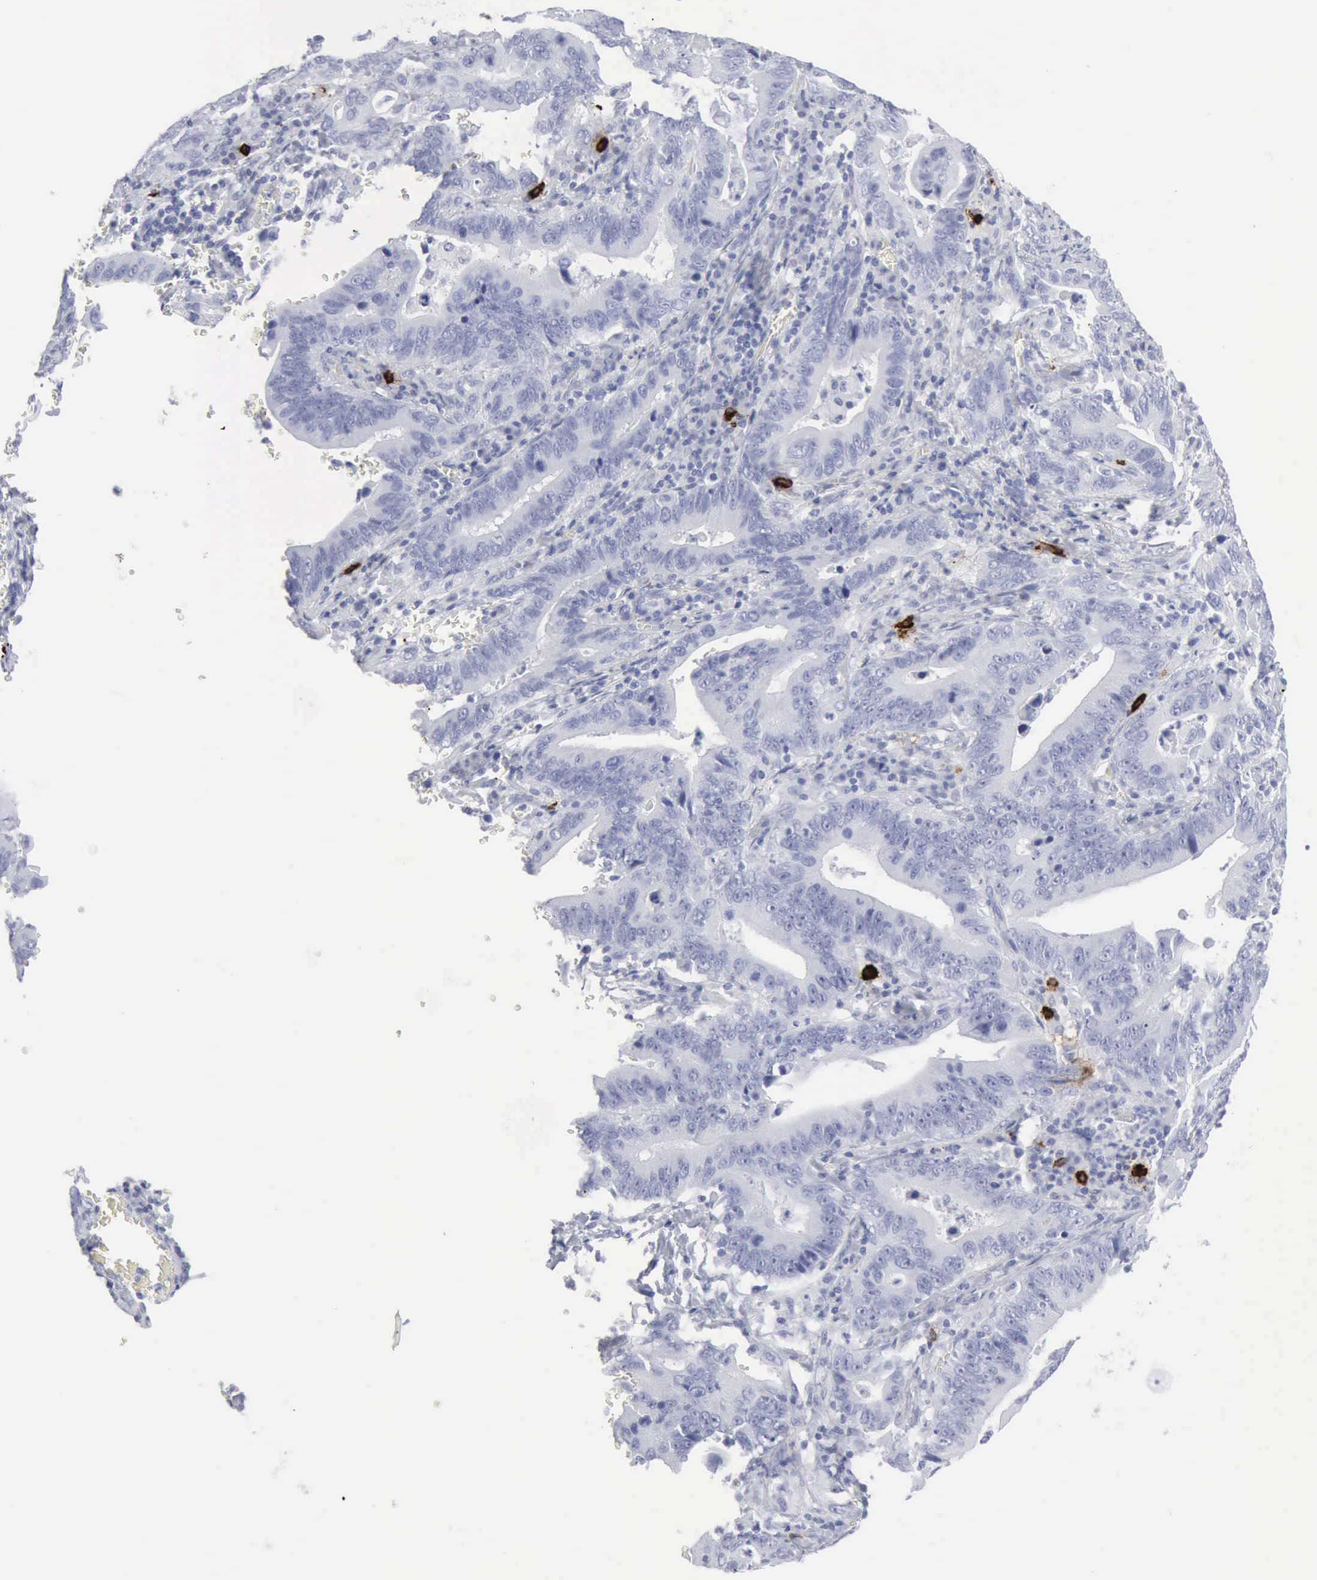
{"staining": {"intensity": "negative", "quantity": "none", "location": "none"}, "tissue": "stomach cancer", "cell_type": "Tumor cells", "image_type": "cancer", "snomed": [{"axis": "morphology", "description": "Adenocarcinoma, NOS"}, {"axis": "topography", "description": "Stomach, upper"}], "caption": "Immunohistochemistry of adenocarcinoma (stomach) displays no expression in tumor cells.", "gene": "CMA1", "patient": {"sex": "male", "age": 63}}